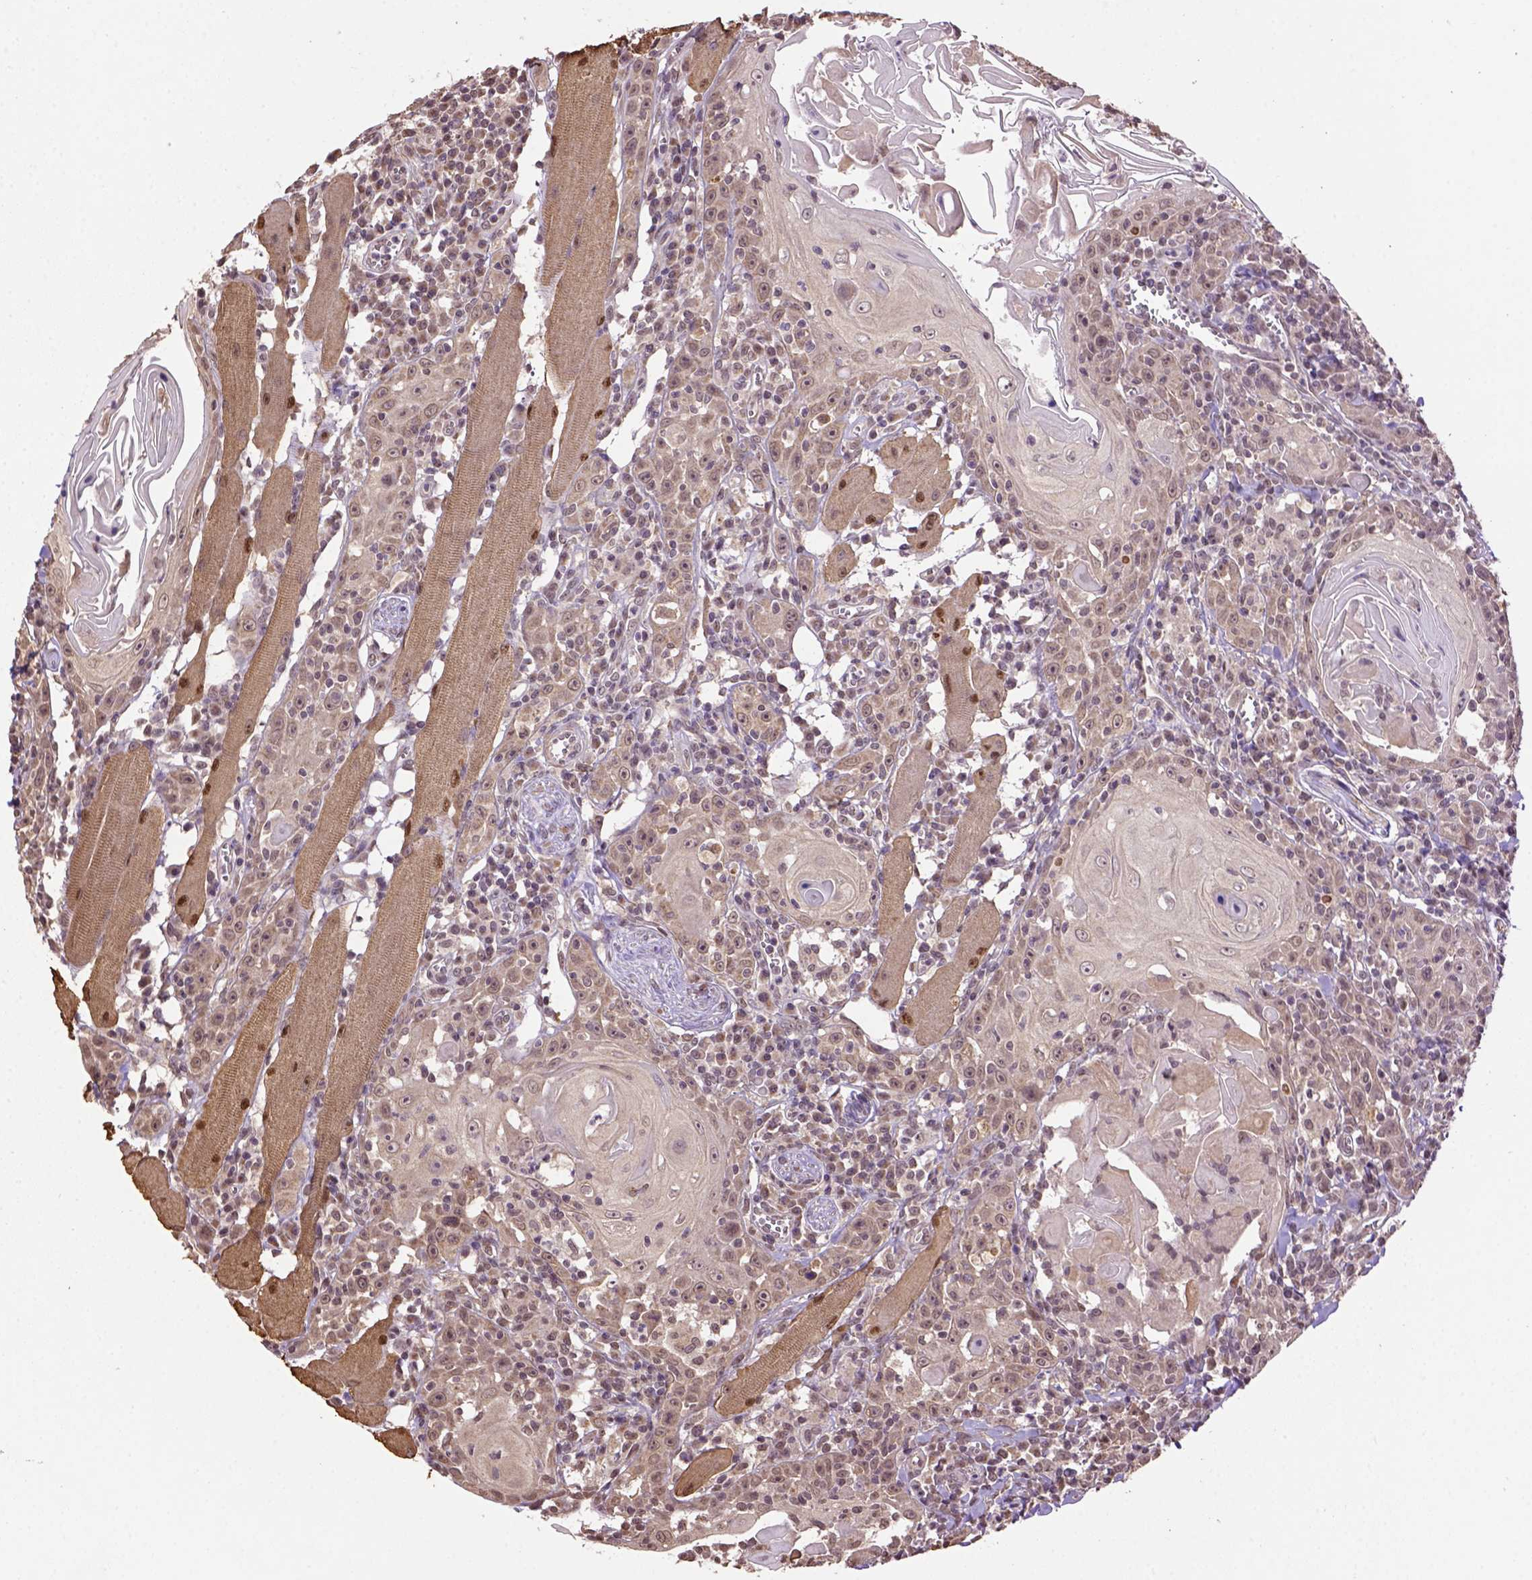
{"staining": {"intensity": "weak", "quantity": ">75%", "location": "cytoplasmic/membranous"}, "tissue": "head and neck cancer", "cell_type": "Tumor cells", "image_type": "cancer", "snomed": [{"axis": "morphology", "description": "Squamous cell carcinoma, NOS"}, {"axis": "topography", "description": "Head-Neck"}], "caption": "Immunohistochemistry (IHC) of human head and neck squamous cell carcinoma demonstrates low levels of weak cytoplasmic/membranous positivity in approximately >75% of tumor cells.", "gene": "WDR17", "patient": {"sex": "male", "age": 52}}